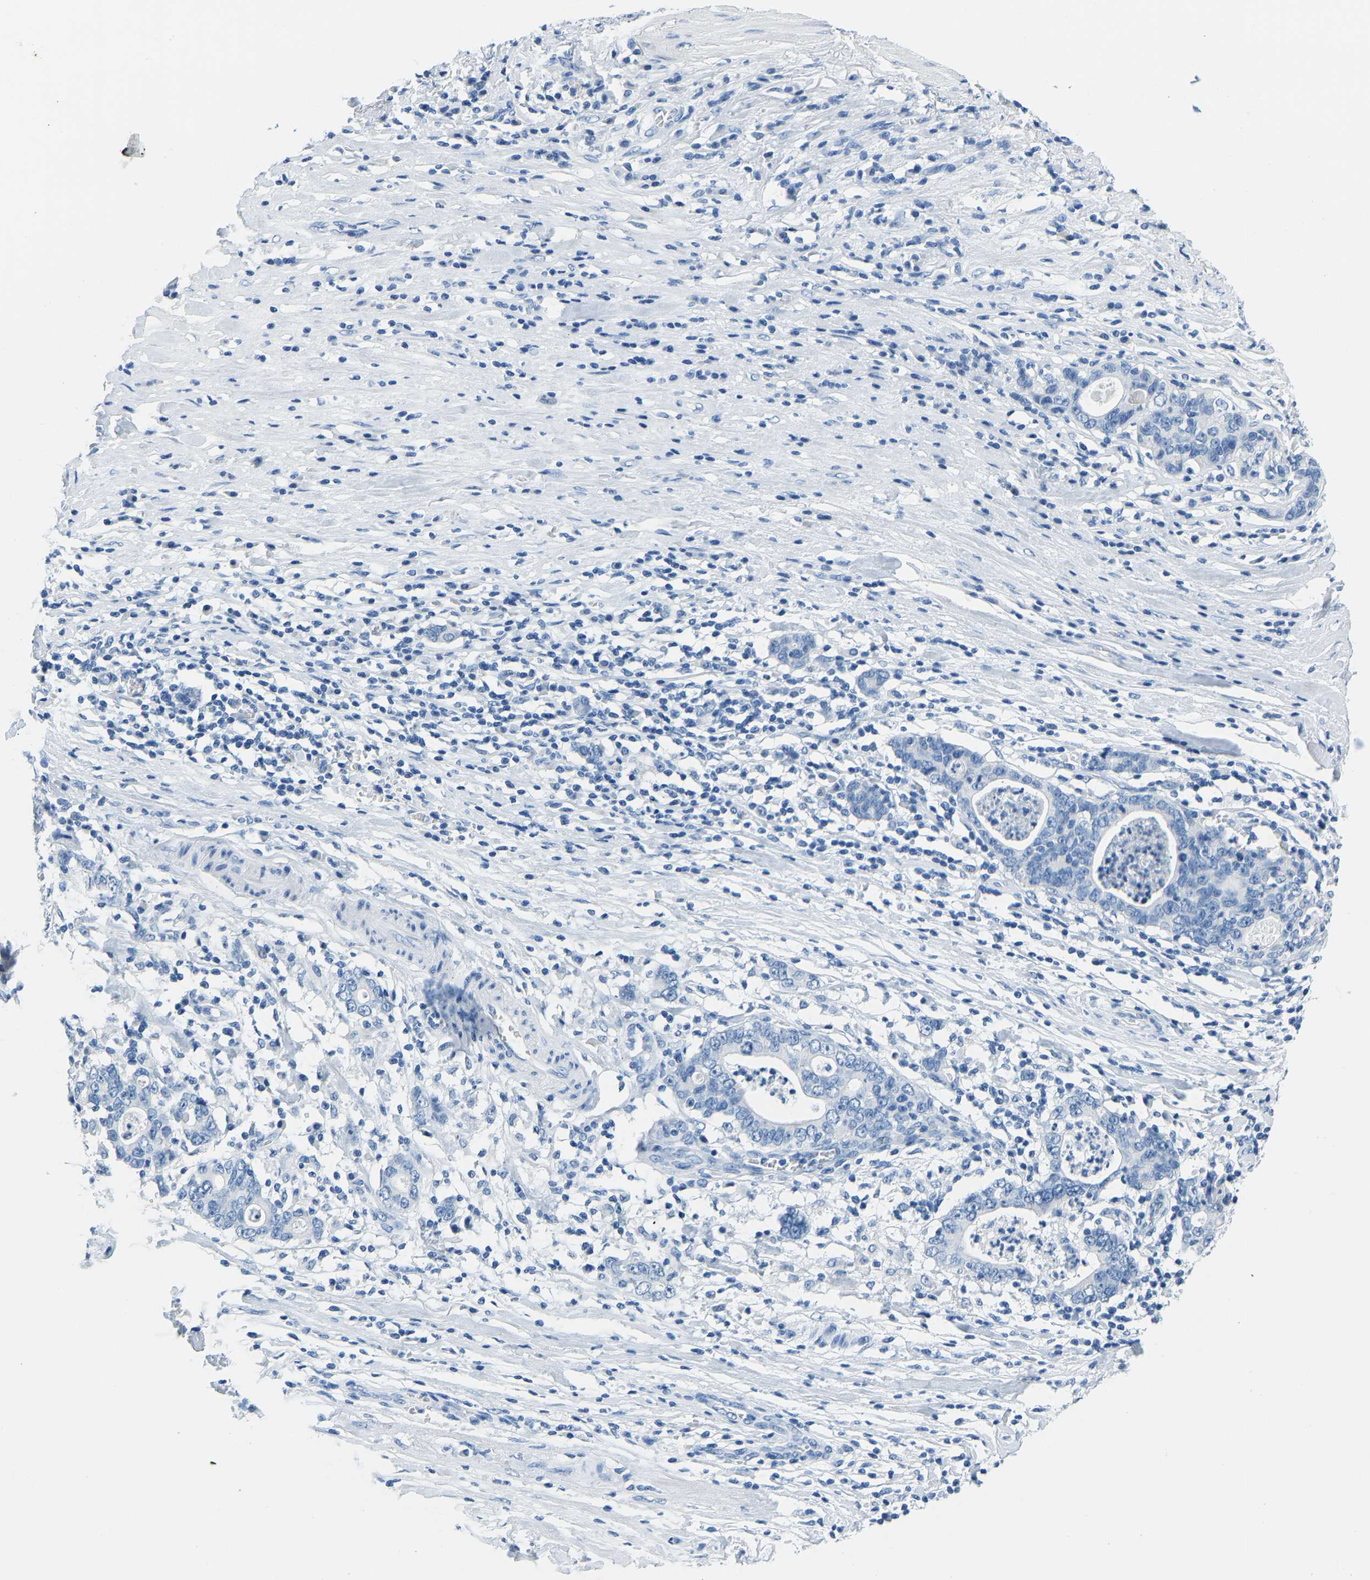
{"staining": {"intensity": "negative", "quantity": "none", "location": "none"}, "tissue": "stomach cancer", "cell_type": "Tumor cells", "image_type": "cancer", "snomed": [{"axis": "morphology", "description": "Adenocarcinoma, NOS"}, {"axis": "topography", "description": "Stomach, lower"}], "caption": "DAB immunohistochemical staining of human stomach adenocarcinoma shows no significant staining in tumor cells.", "gene": "SERPINB3", "patient": {"sex": "female", "age": 72}}